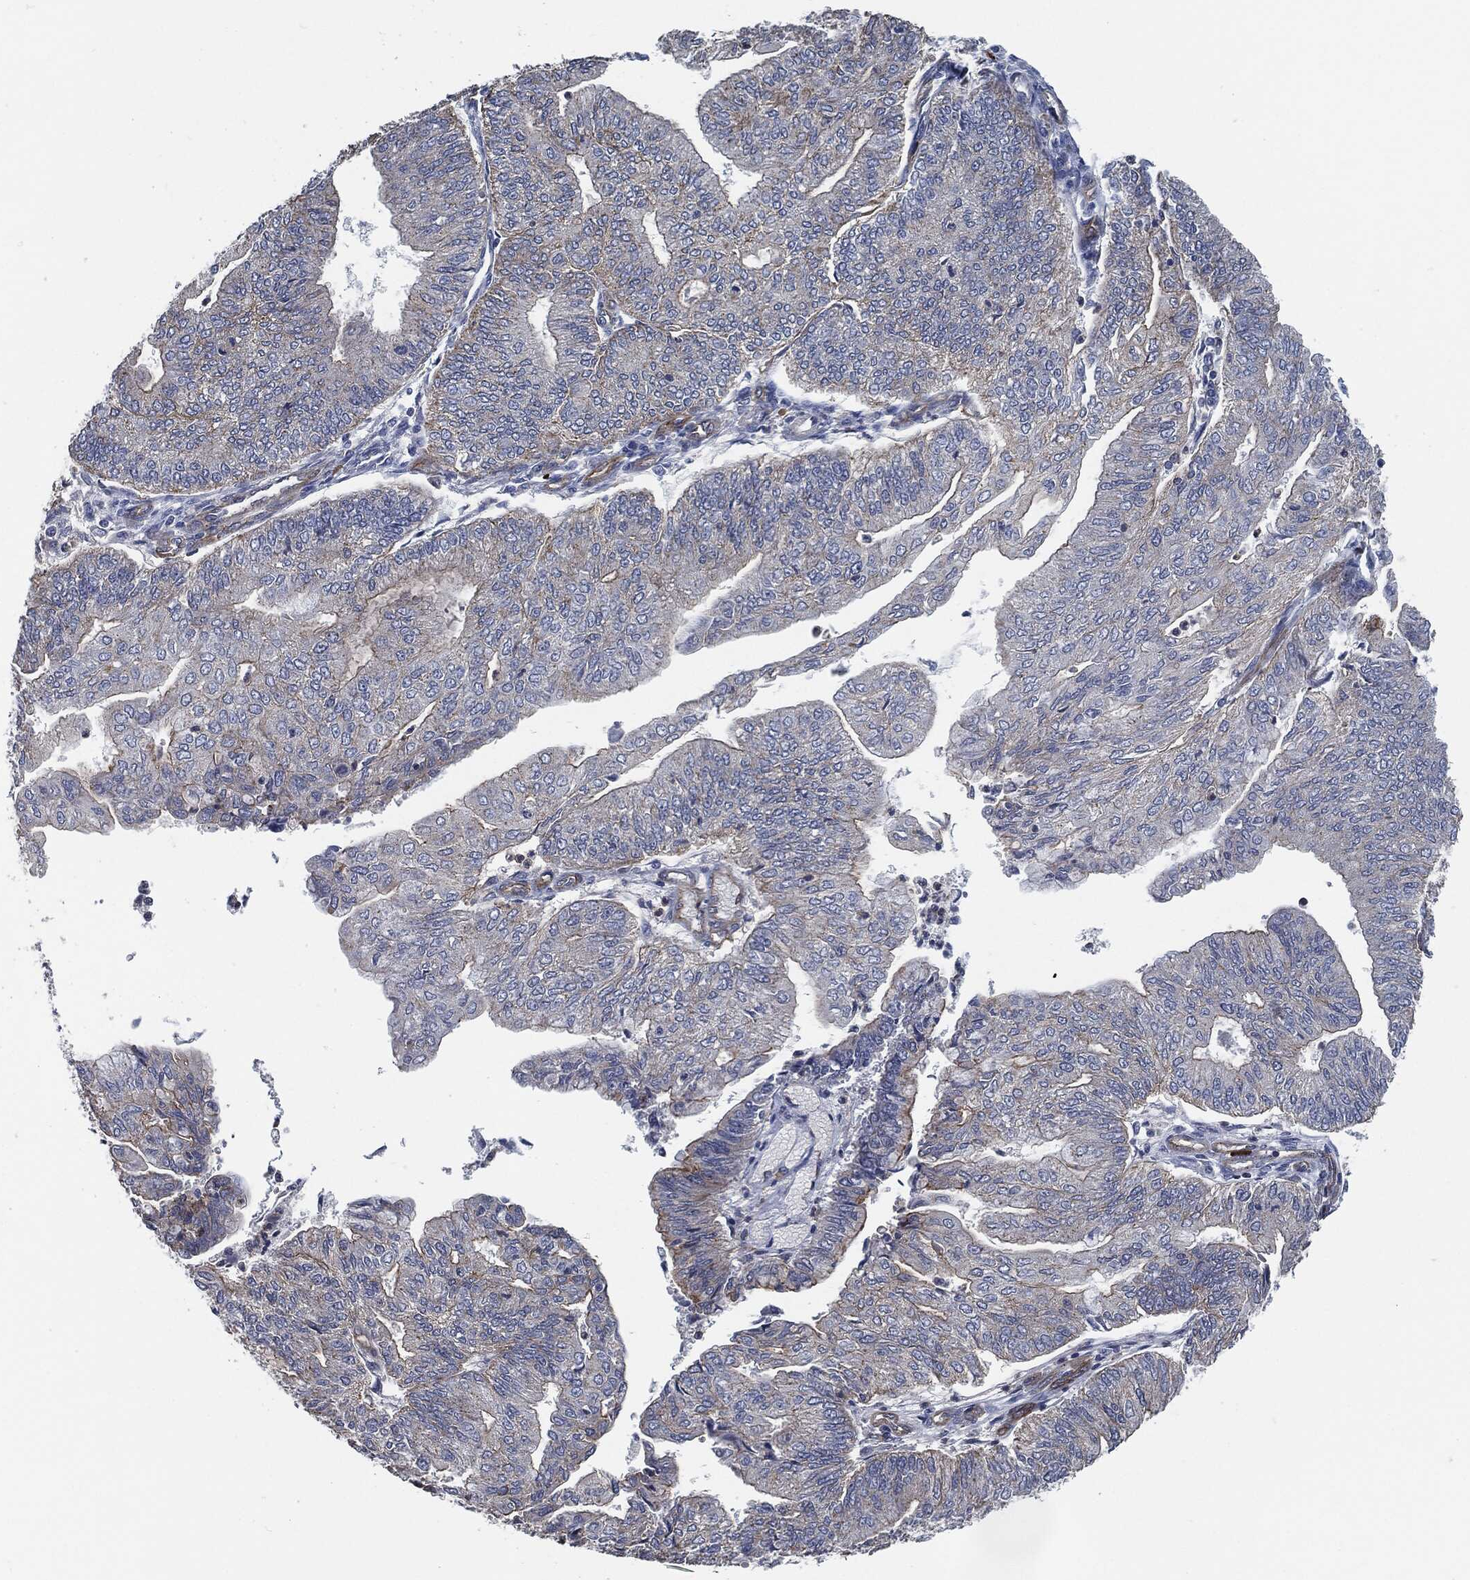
{"staining": {"intensity": "strong", "quantity": "<25%", "location": "cytoplasmic/membranous"}, "tissue": "endometrial cancer", "cell_type": "Tumor cells", "image_type": "cancer", "snomed": [{"axis": "morphology", "description": "Adenocarcinoma, NOS"}, {"axis": "topography", "description": "Endometrium"}], "caption": "A brown stain labels strong cytoplasmic/membranous positivity of a protein in adenocarcinoma (endometrial) tumor cells. The protein is stained brown, and the nuclei are stained in blue (DAB IHC with brightfield microscopy, high magnification).", "gene": "SVIL", "patient": {"sex": "female", "age": 59}}